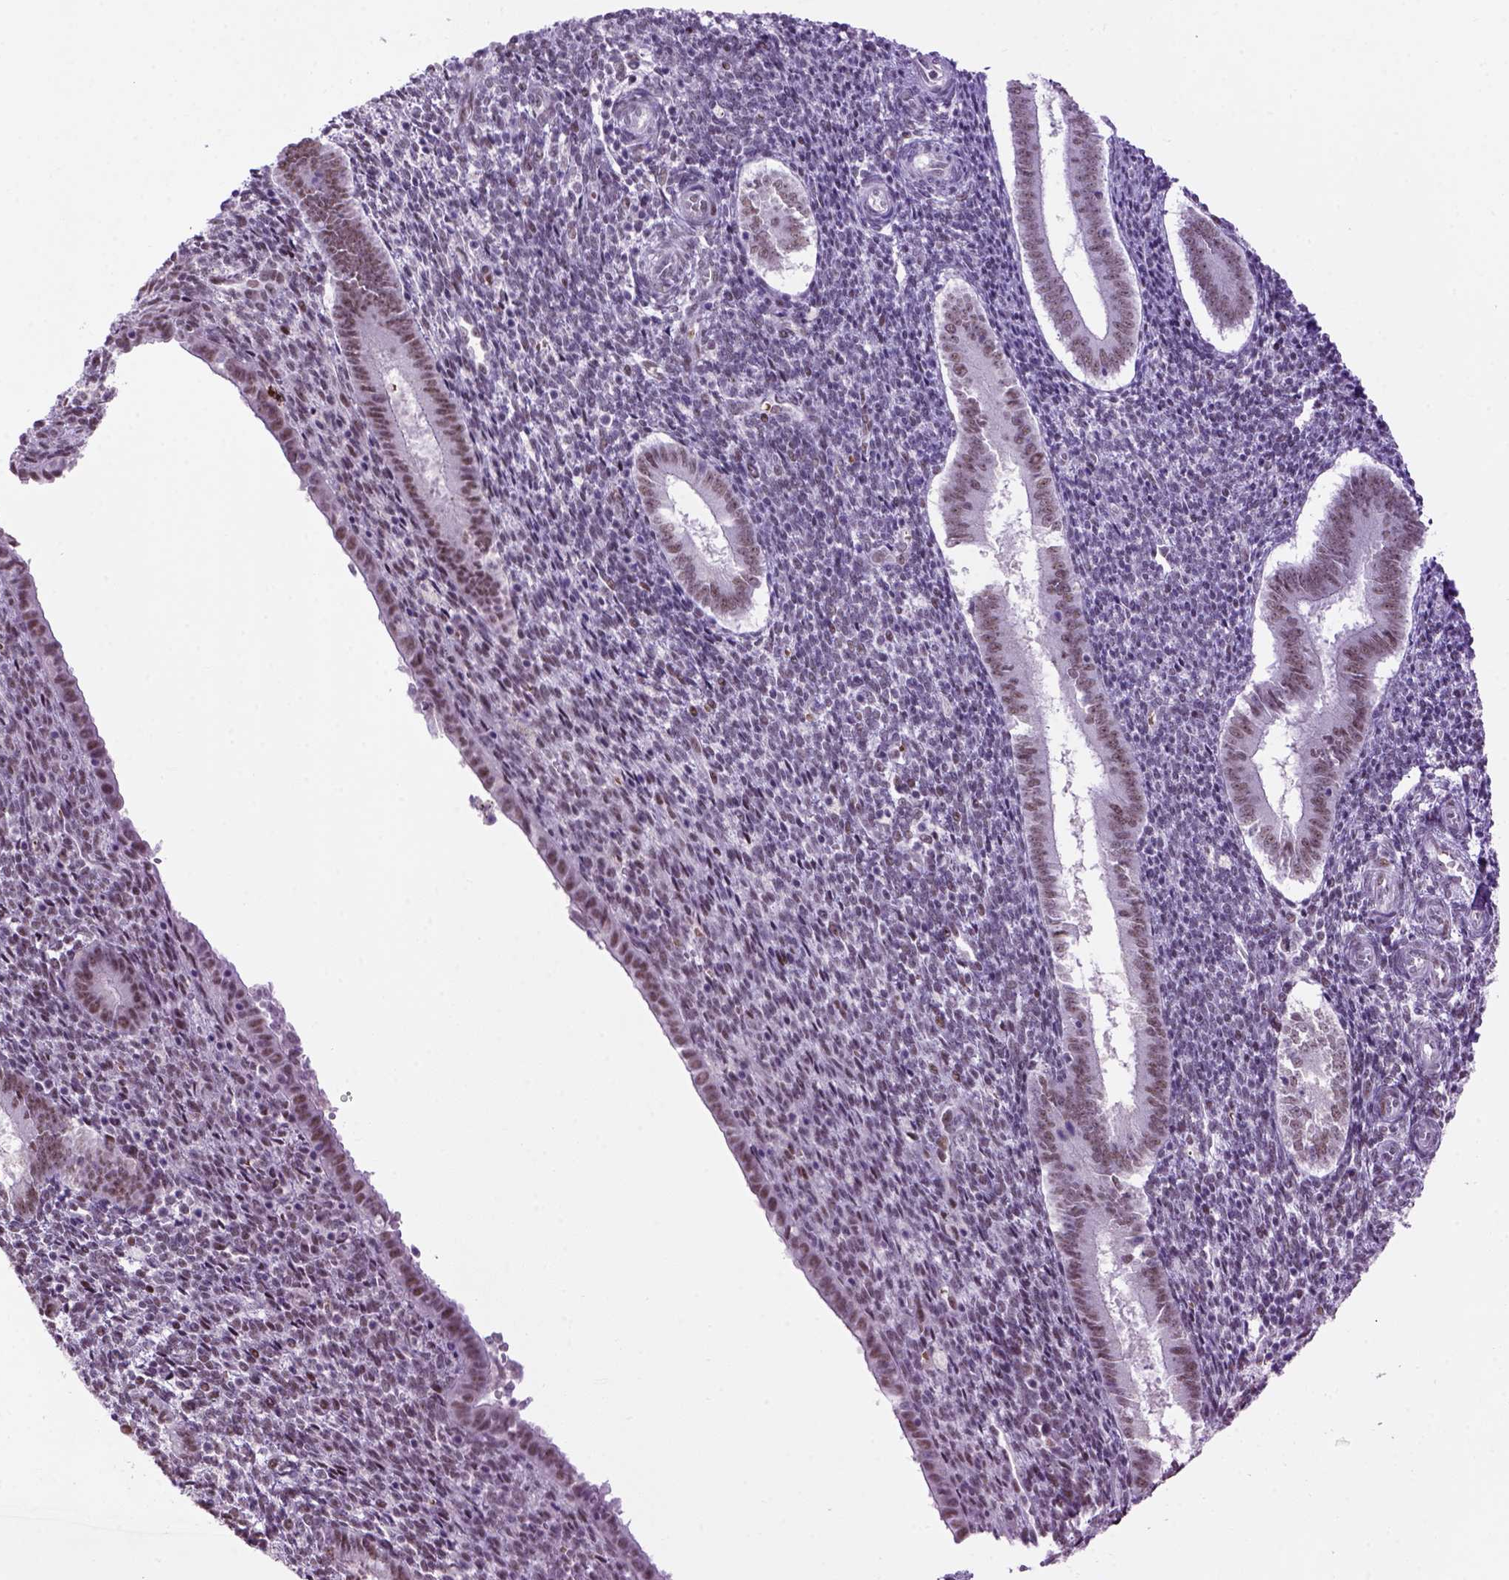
{"staining": {"intensity": "weak", "quantity": "<25%", "location": "nuclear"}, "tissue": "endometrium", "cell_type": "Cells in endometrial stroma", "image_type": "normal", "snomed": [{"axis": "morphology", "description": "Normal tissue, NOS"}, {"axis": "topography", "description": "Endometrium"}], "caption": "An image of human endometrium is negative for staining in cells in endometrial stroma. Nuclei are stained in blue.", "gene": "TBPL1", "patient": {"sex": "female", "age": 25}}